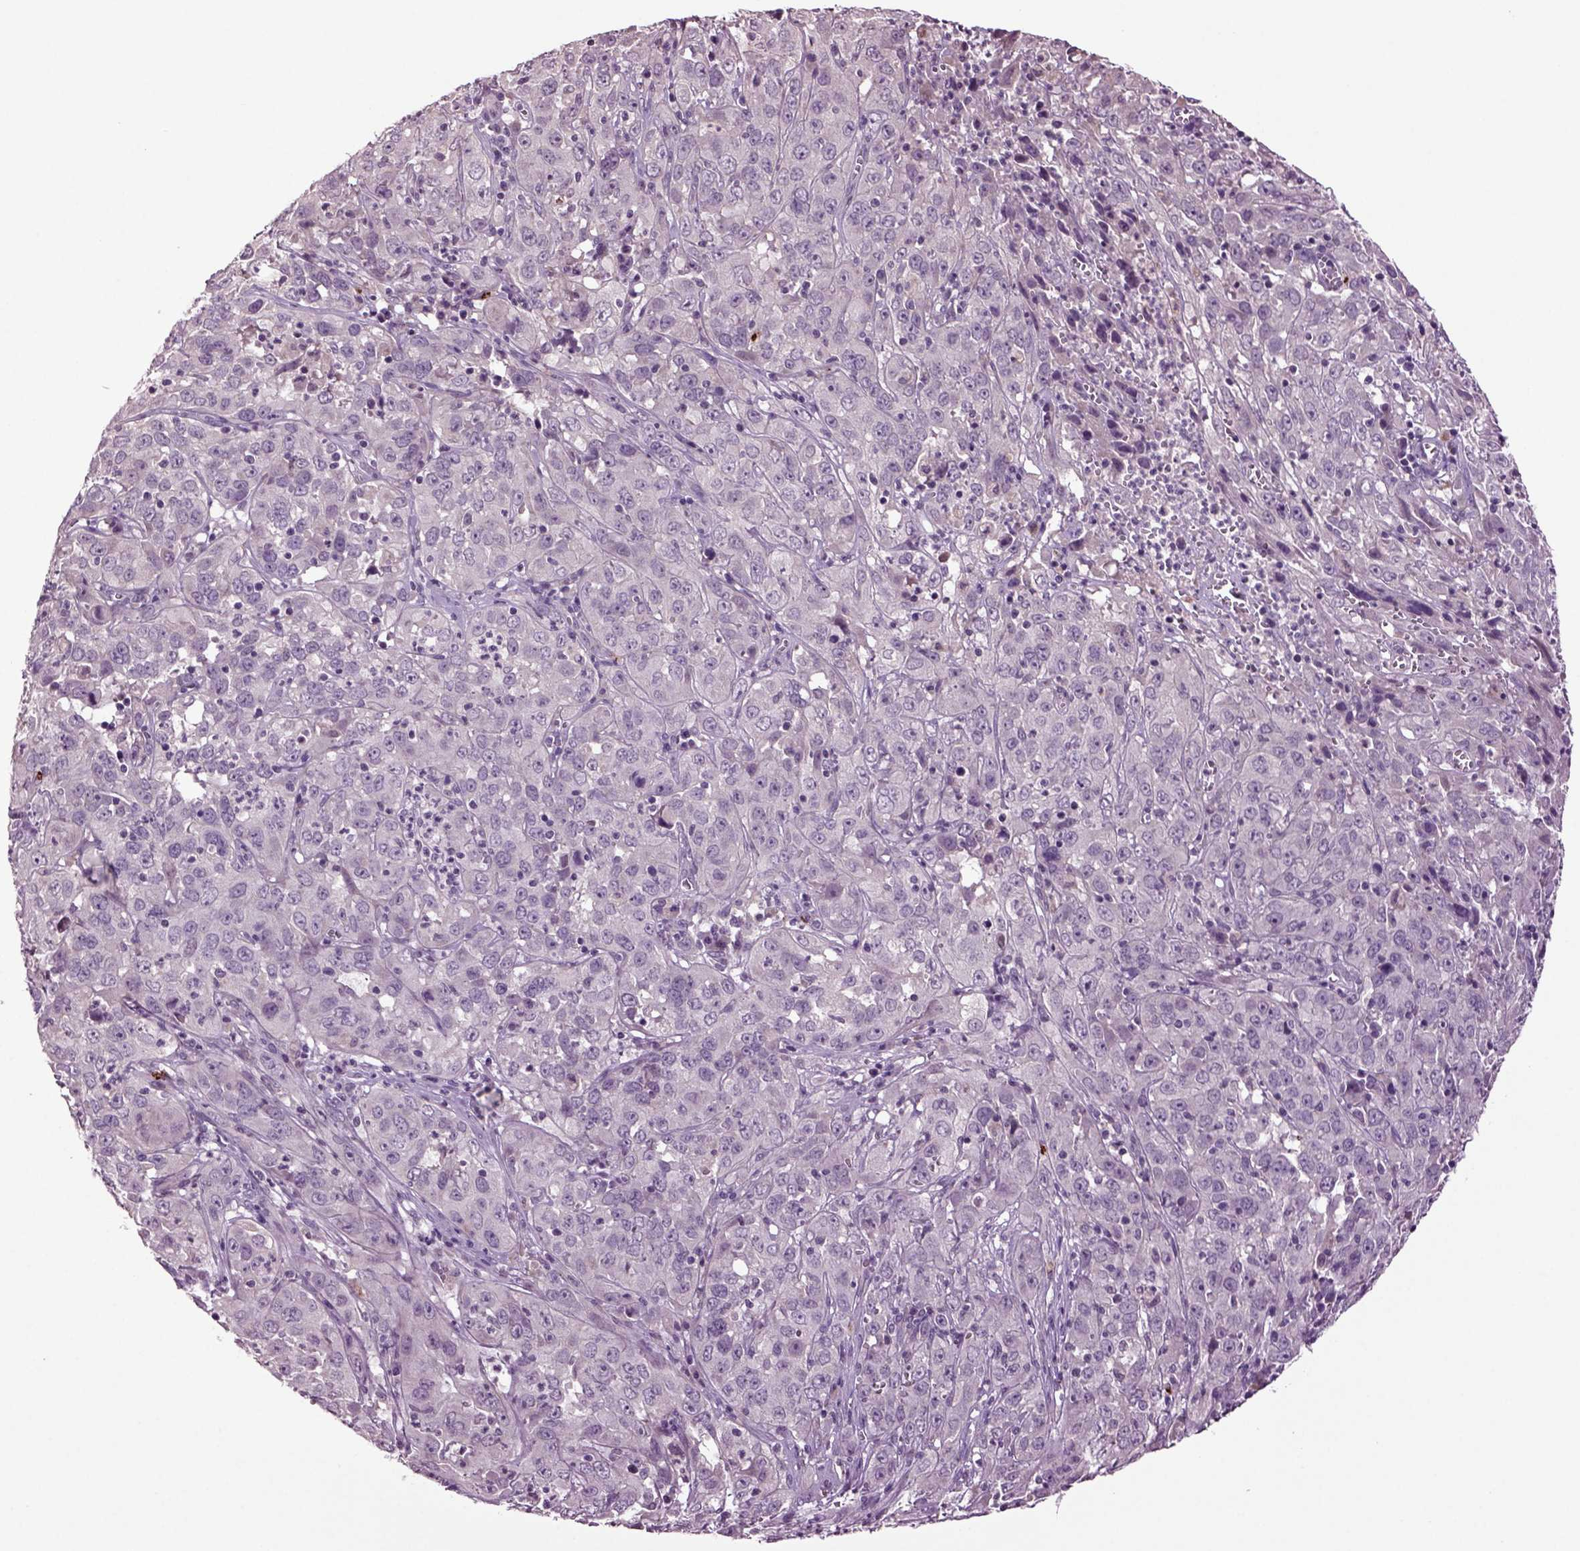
{"staining": {"intensity": "negative", "quantity": "none", "location": "none"}, "tissue": "cervical cancer", "cell_type": "Tumor cells", "image_type": "cancer", "snomed": [{"axis": "morphology", "description": "Squamous cell carcinoma, NOS"}, {"axis": "topography", "description": "Cervix"}], "caption": "Tumor cells are negative for brown protein staining in cervical squamous cell carcinoma. Brightfield microscopy of IHC stained with DAB (brown) and hematoxylin (blue), captured at high magnification.", "gene": "SLC17A6", "patient": {"sex": "female", "age": 32}}